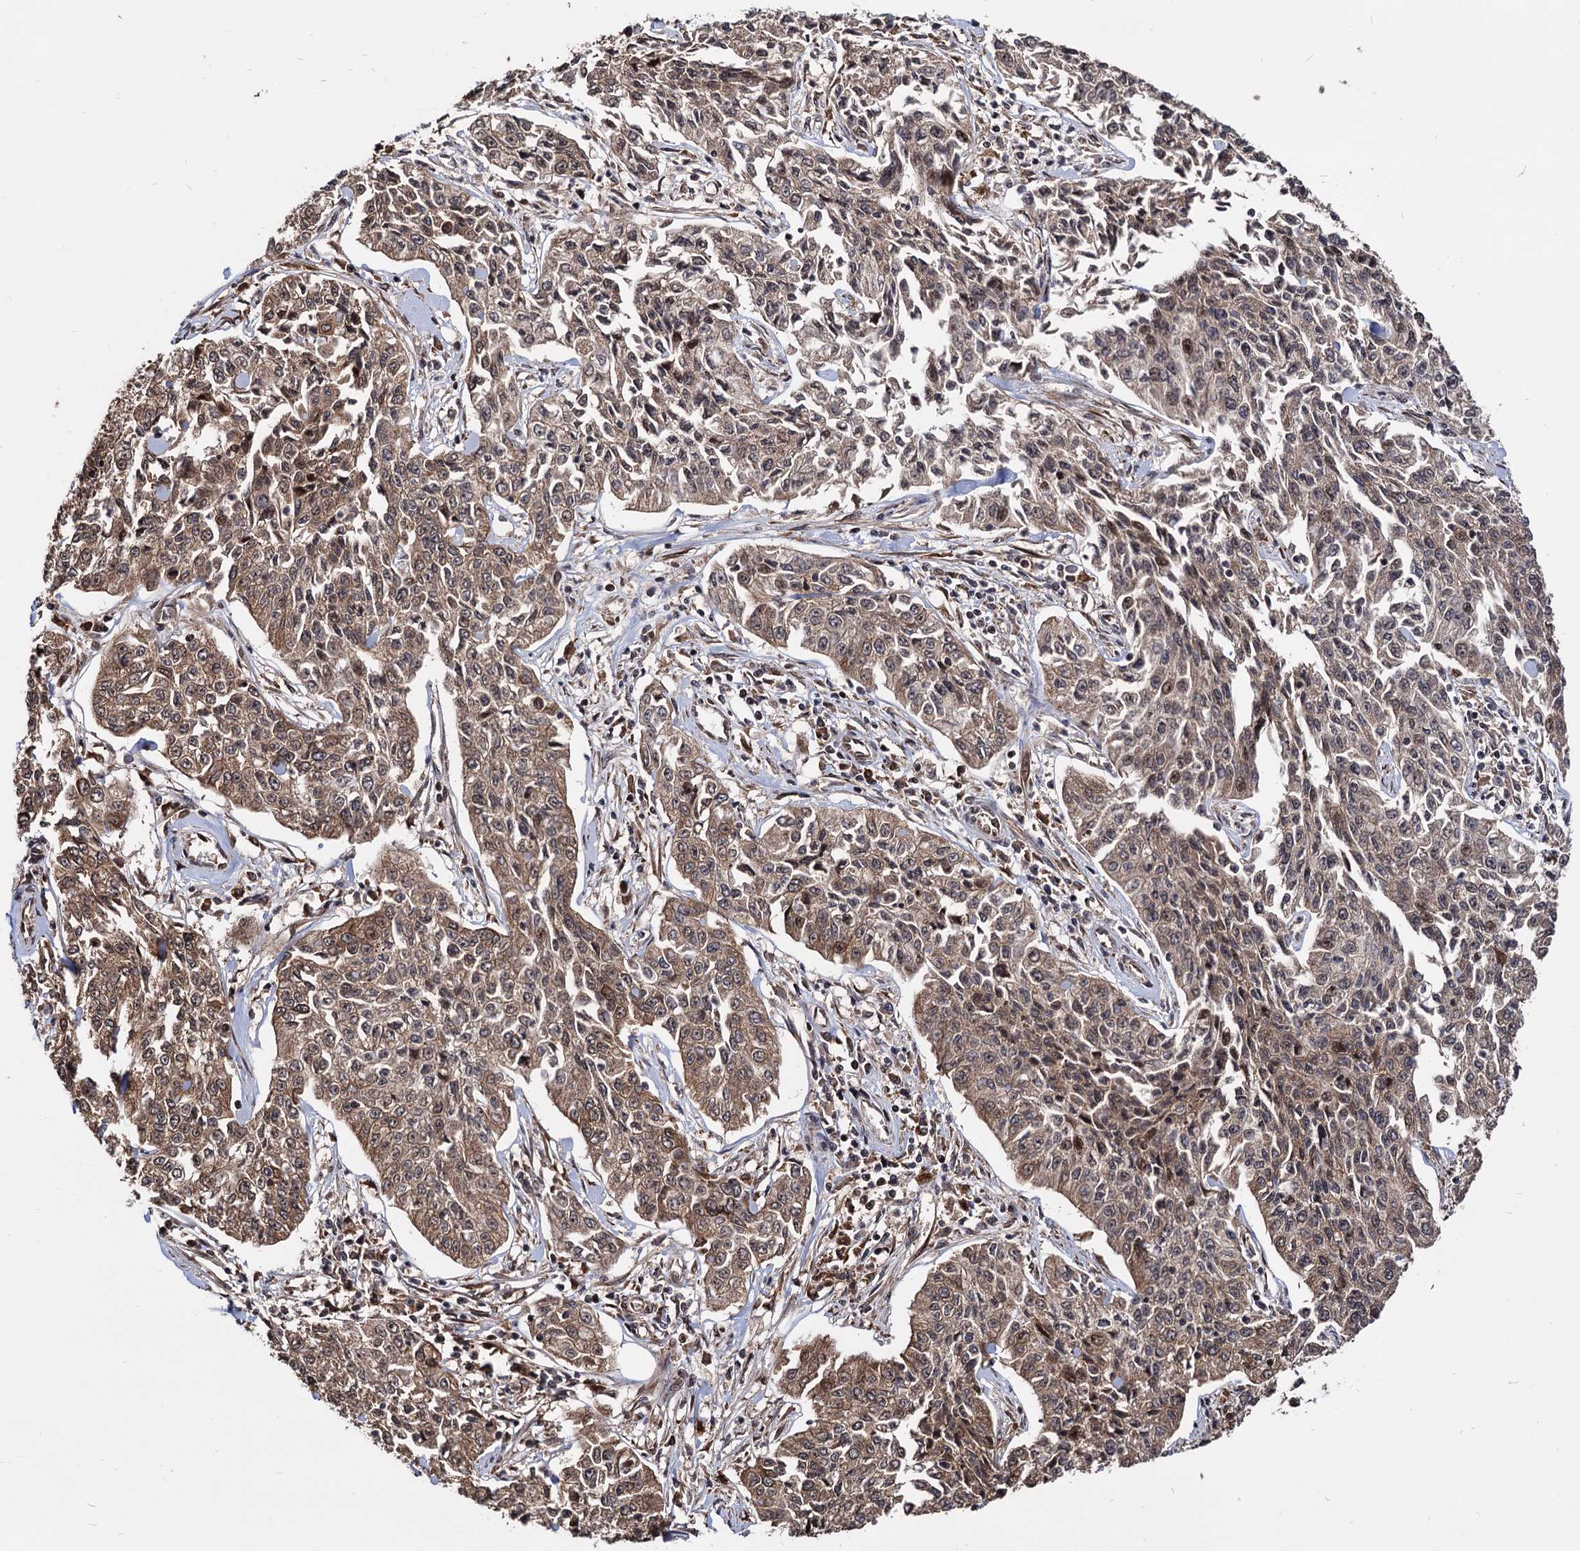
{"staining": {"intensity": "weak", "quantity": ">75%", "location": "cytoplasmic/membranous,nuclear"}, "tissue": "cervical cancer", "cell_type": "Tumor cells", "image_type": "cancer", "snomed": [{"axis": "morphology", "description": "Squamous cell carcinoma, NOS"}, {"axis": "topography", "description": "Cervix"}], "caption": "Immunohistochemical staining of cervical squamous cell carcinoma demonstrates low levels of weak cytoplasmic/membranous and nuclear positivity in approximately >75% of tumor cells.", "gene": "ANKRD12", "patient": {"sex": "female", "age": 35}}